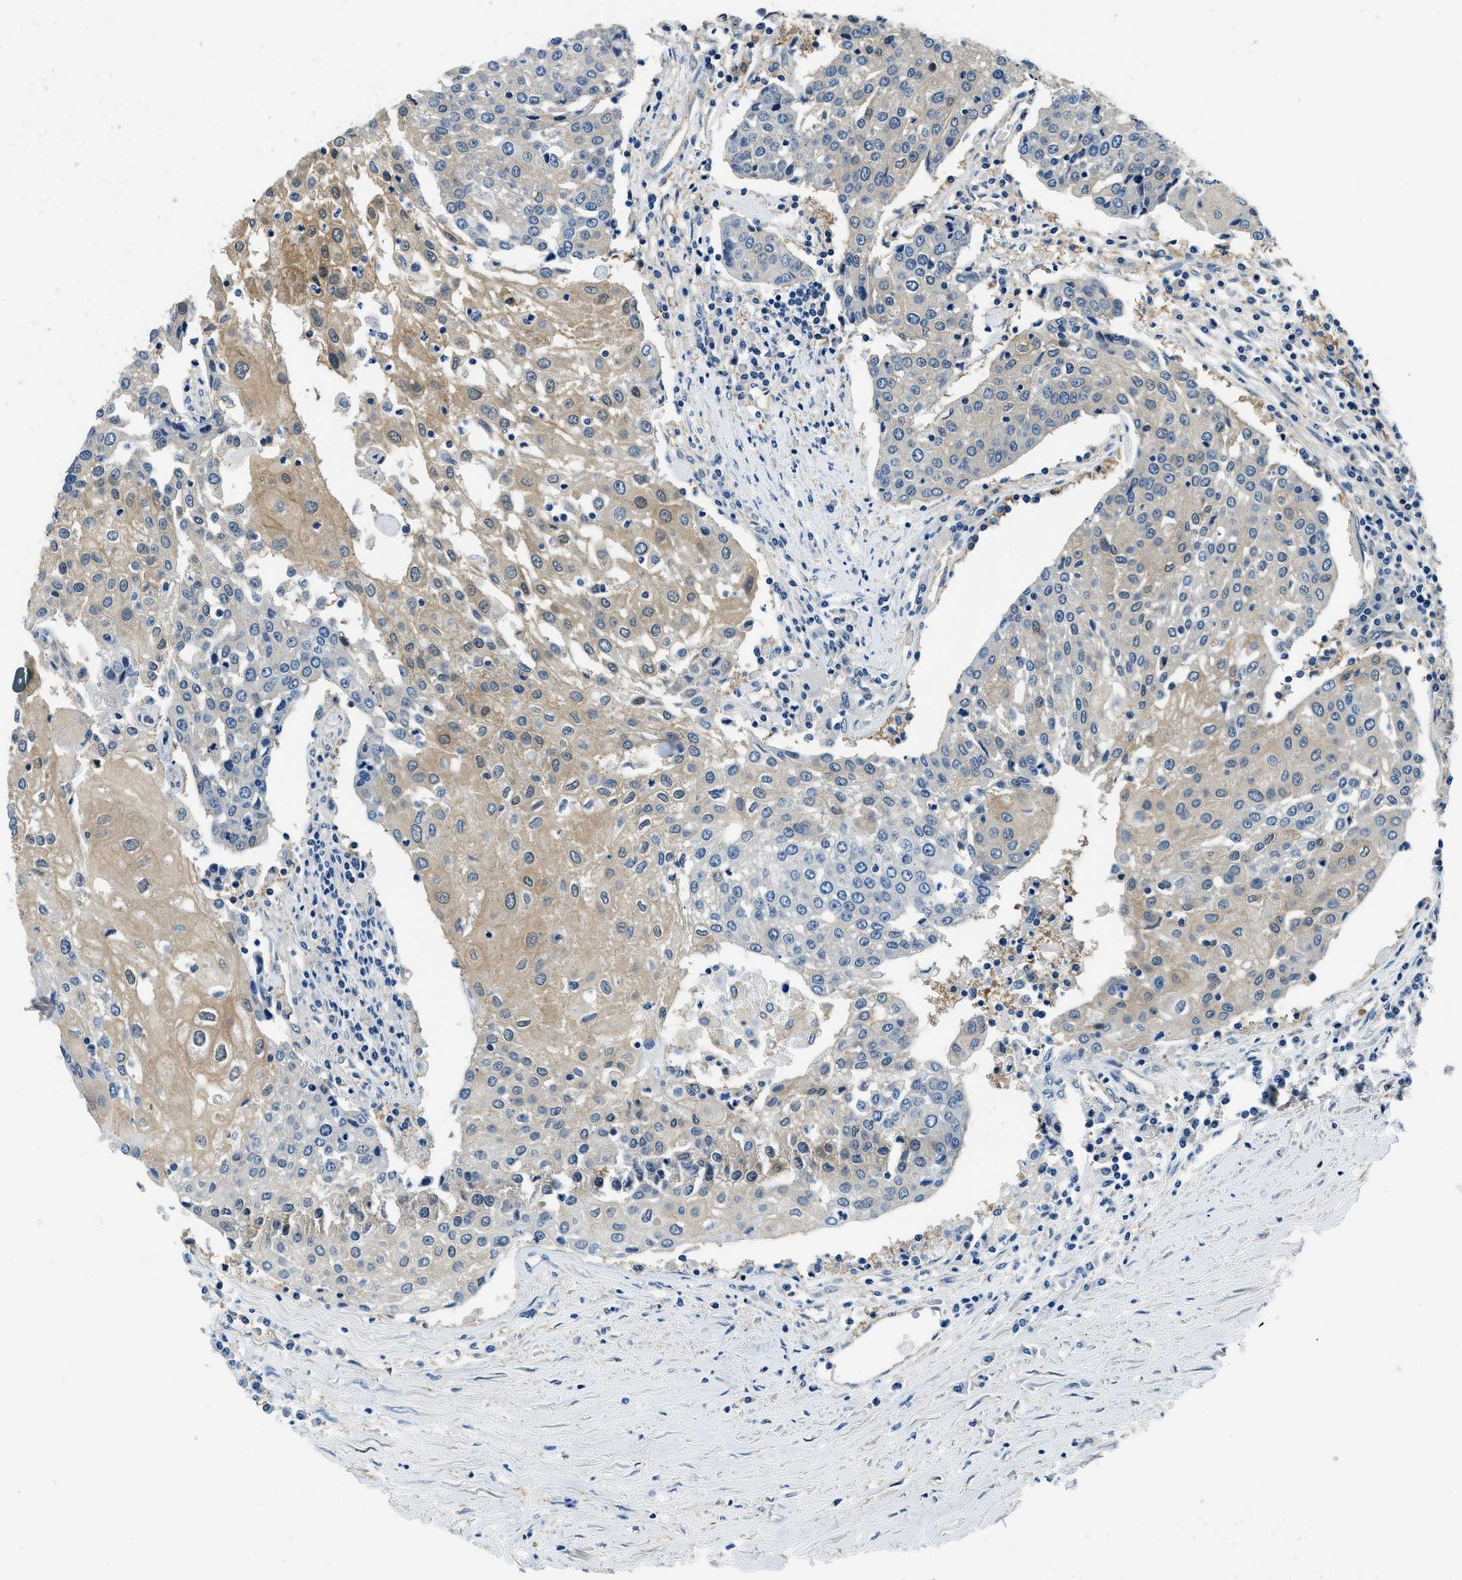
{"staining": {"intensity": "moderate", "quantity": "<25%", "location": "cytoplasmic/membranous"}, "tissue": "urothelial cancer", "cell_type": "Tumor cells", "image_type": "cancer", "snomed": [{"axis": "morphology", "description": "Urothelial carcinoma, High grade"}, {"axis": "topography", "description": "Urinary bladder"}], "caption": "The photomicrograph exhibits a brown stain indicating the presence of a protein in the cytoplasmic/membranous of tumor cells in urothelial carcinoma (high-grade).", "gene": "TWF1", "patient": {"sex": "female", "age": 85}}